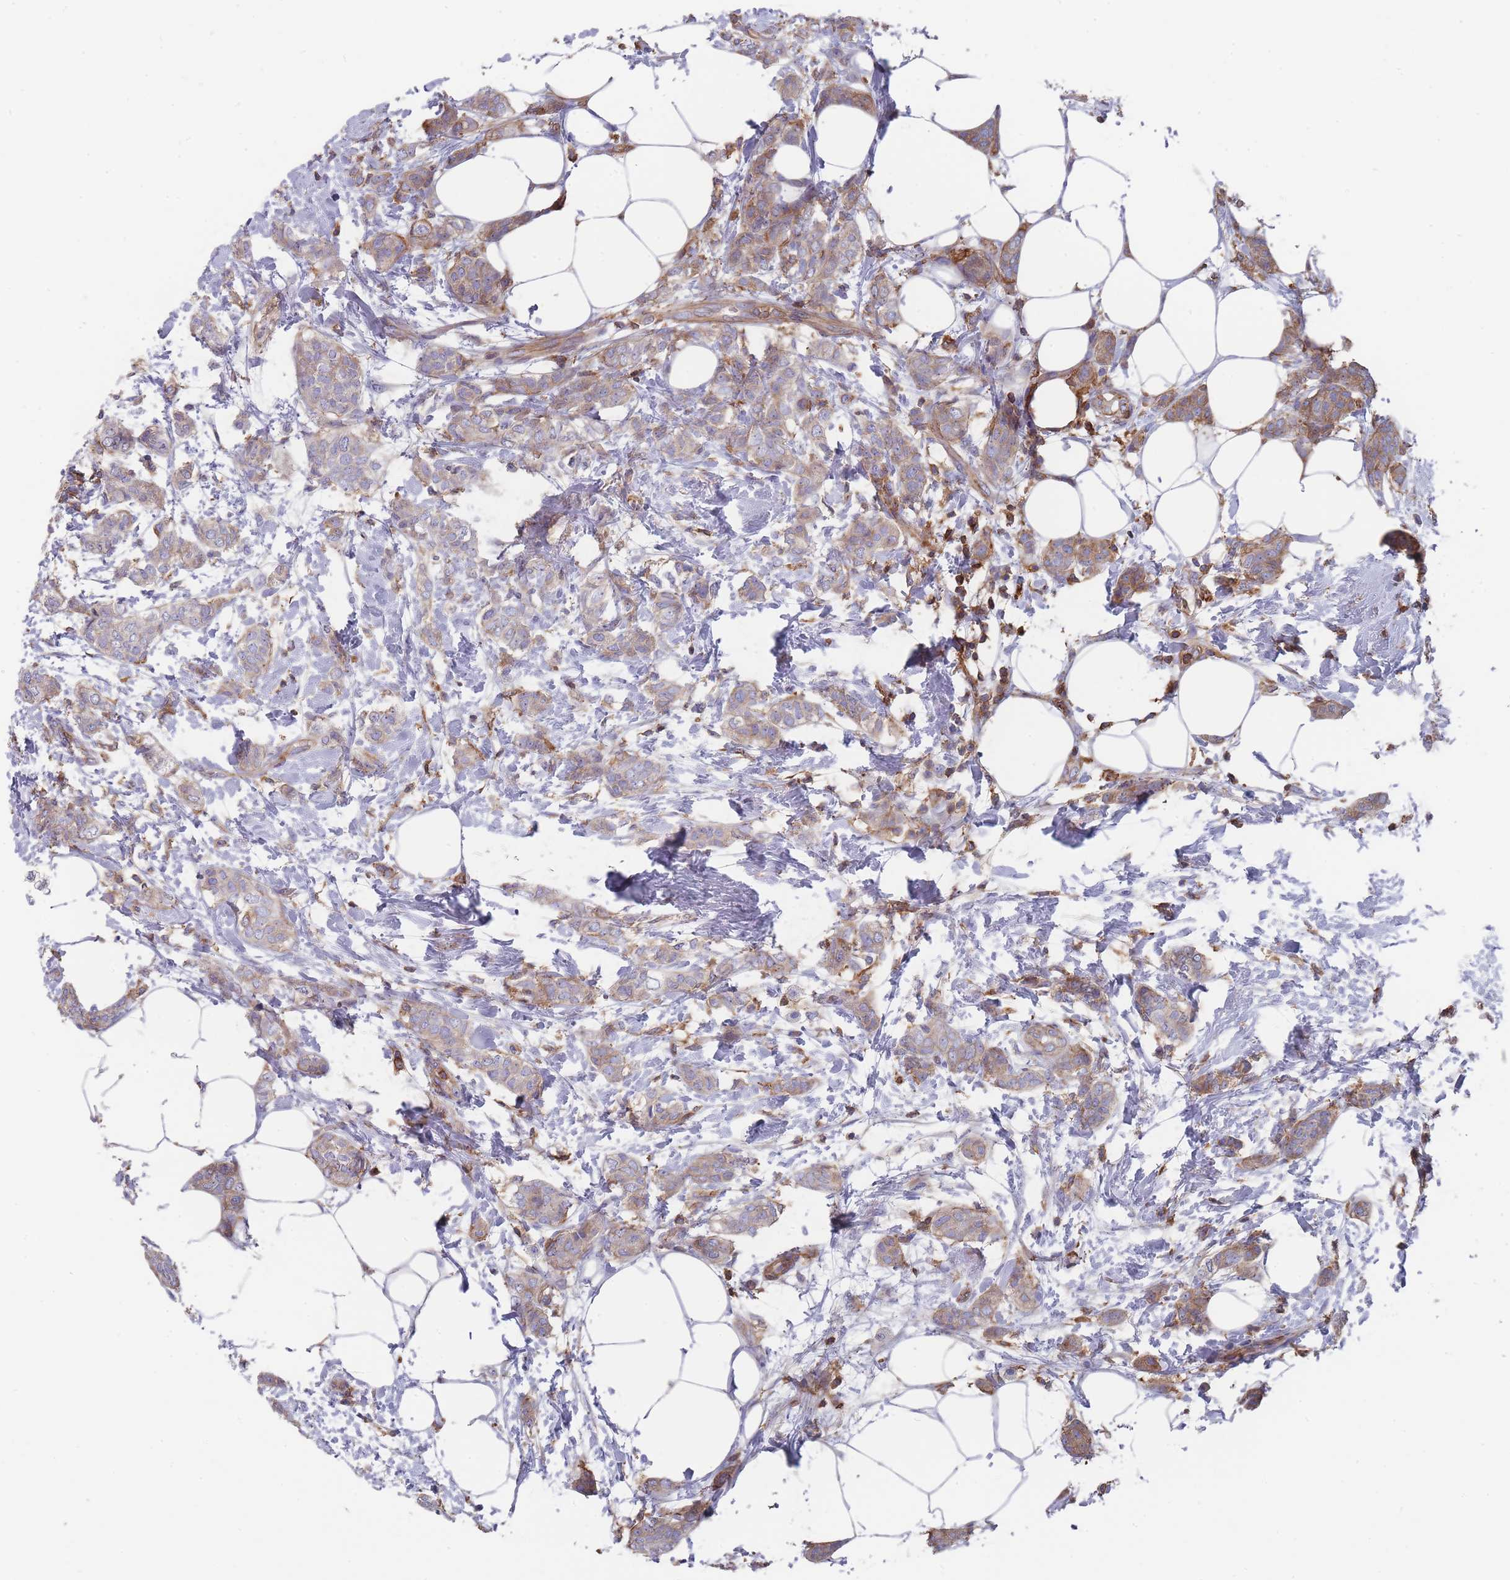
{"staining": {"intensity": "moderate", "quantity": "25%-75%", "location": "cytoplasmic/membranous"}, "tissue": "breast cancer", "cell_type": "Tumor cells", "image_type": "cancer", "snomed": [{"axis": "morphology", "description": "Duct carcinoma"}, {"axis": "topography", "description": "Breast"}], "caption": "Immunohistochemistry (IHC) of breast cancer shows medium levels of moderate cytoplasmic/membranous expression in approximately 25%-75% of tumor cells.", "gene": "SCCPDH", "patient": {"sex": "female", "age": 72}}